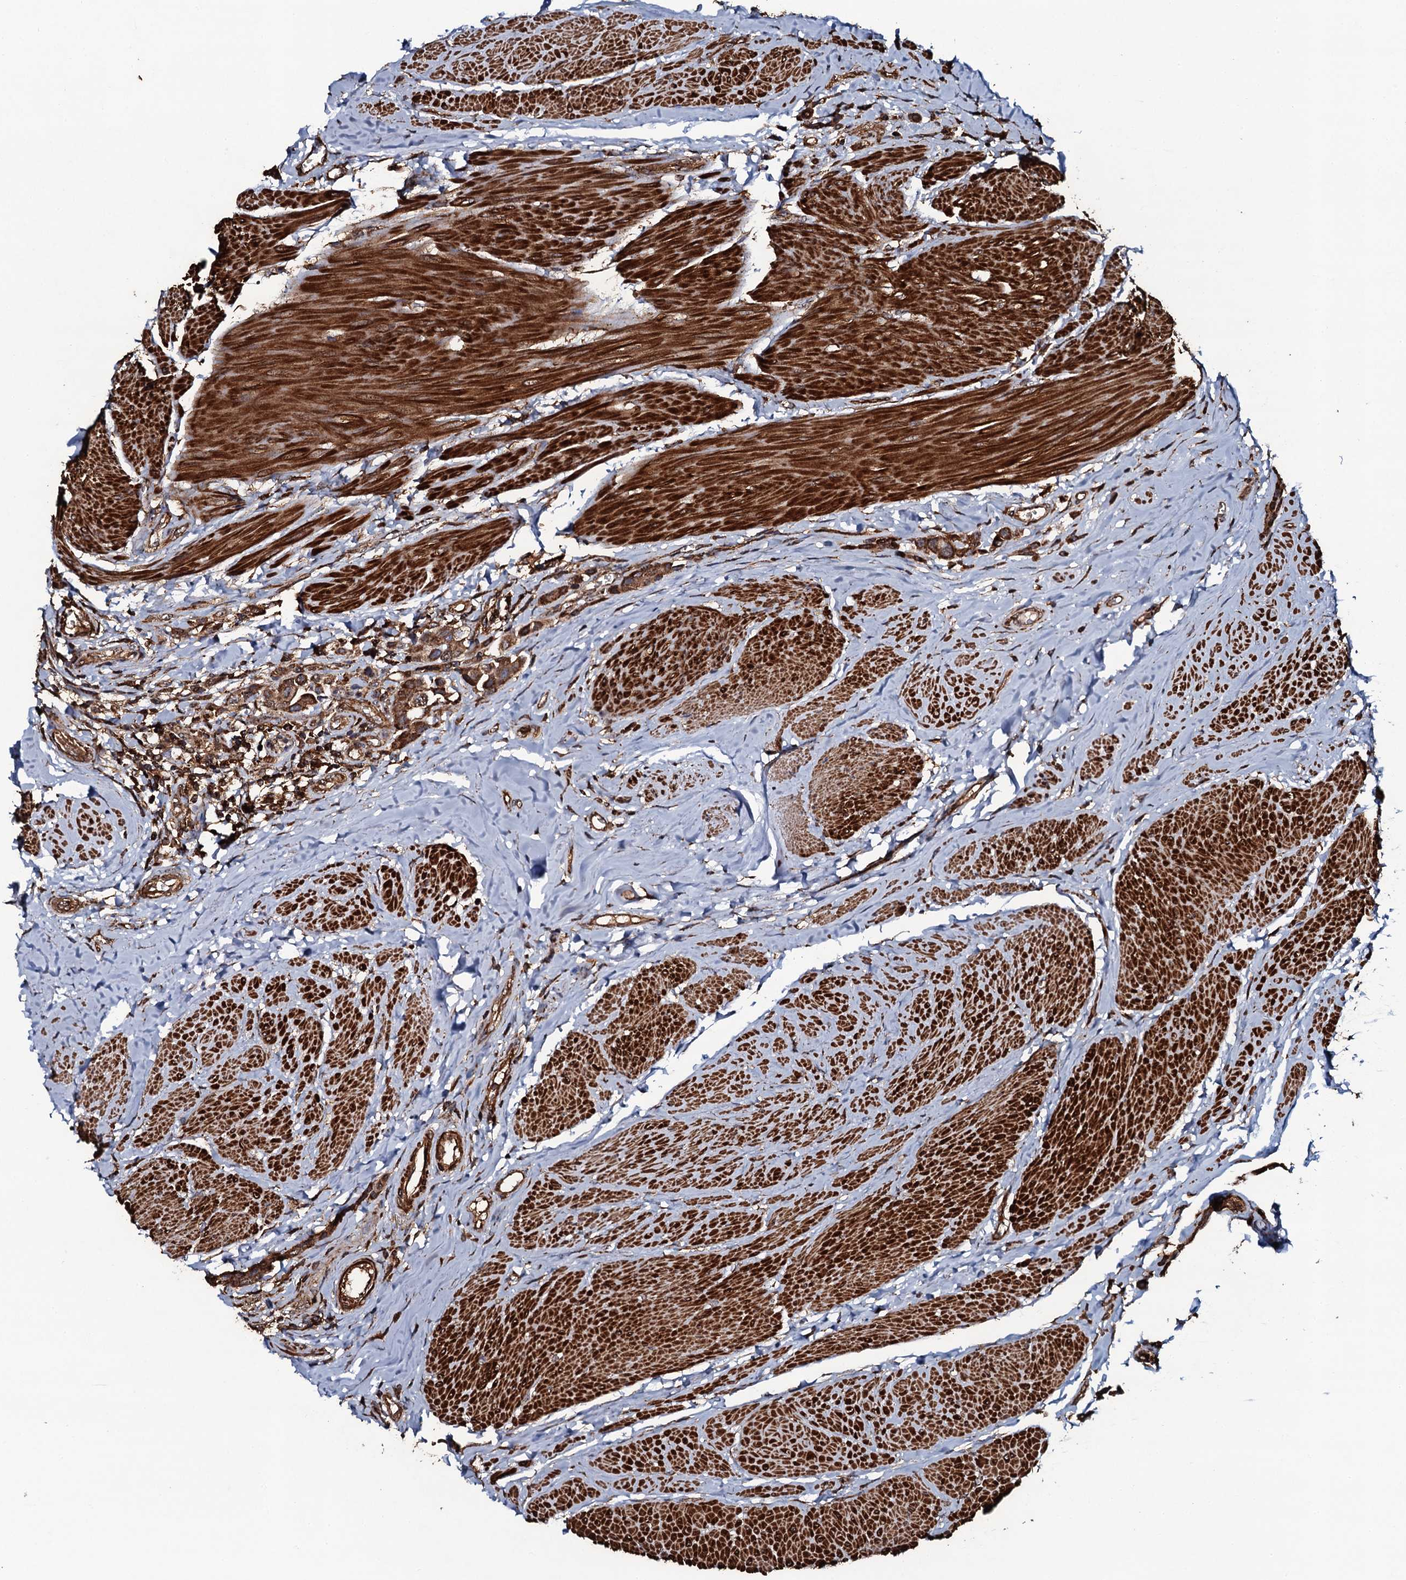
{"staining": {"intensity": "moderate", "quantity": ">75%", "location": "cytoplasmic/membranous"}, "tissue": "urothelial cancer", "cell_type": "Tumor cells", "image_type": "cancer", "snomed": [{"axis": "morphology", "description": "Urothelial carcinoma, High grade"}, {"axis": "topography", "description": "Urinary bladder"}], "caption": "Tumor cells demonstrate medium levels of moderate cytoplasmic/membranous positivity in approximately >75% of cells in urothelial cancer.", "gene": "VWA8", "patient": {"sex": "male", "age": 50}}